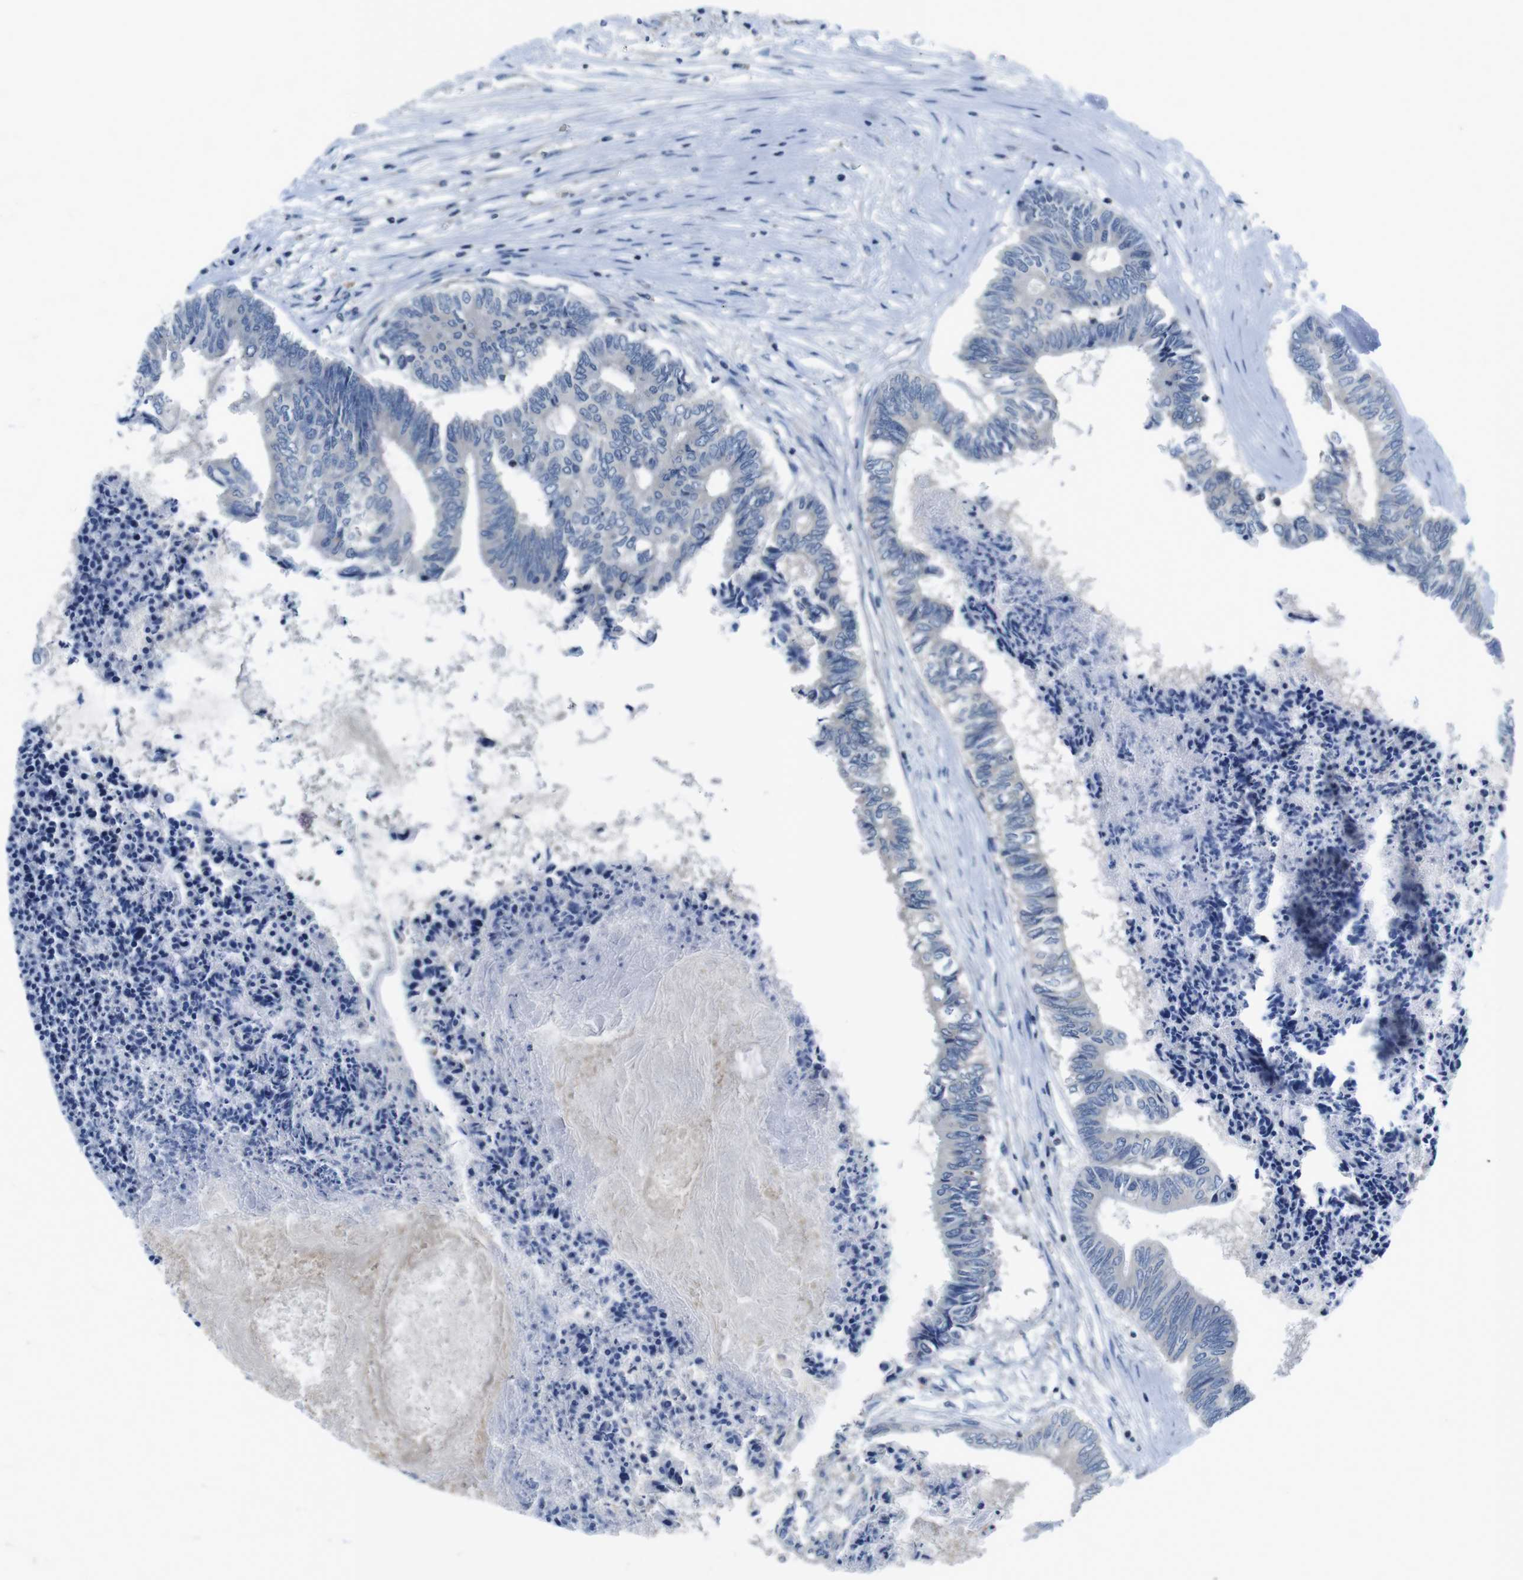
{"staining": {"intensity": "negative", "quantity": "none", "location": "none"}, "tissue": "colorectal cancer", "cell_type": "Tumor cells", "image_type": "cancer", "snomed": [{"axis": "morphology", "description": "Adenocarcinoma, NOS"}, {"axis": "topography", "description": "Rectum"}], "caption": "Colorectal cancer (adenocarcinoma) stained for a protein using immunohistochemistry (IHC) exhibits no positivity tumor cells.", "gene": "PIK3CD", "patient": {"sex": "male", "age": 63}}